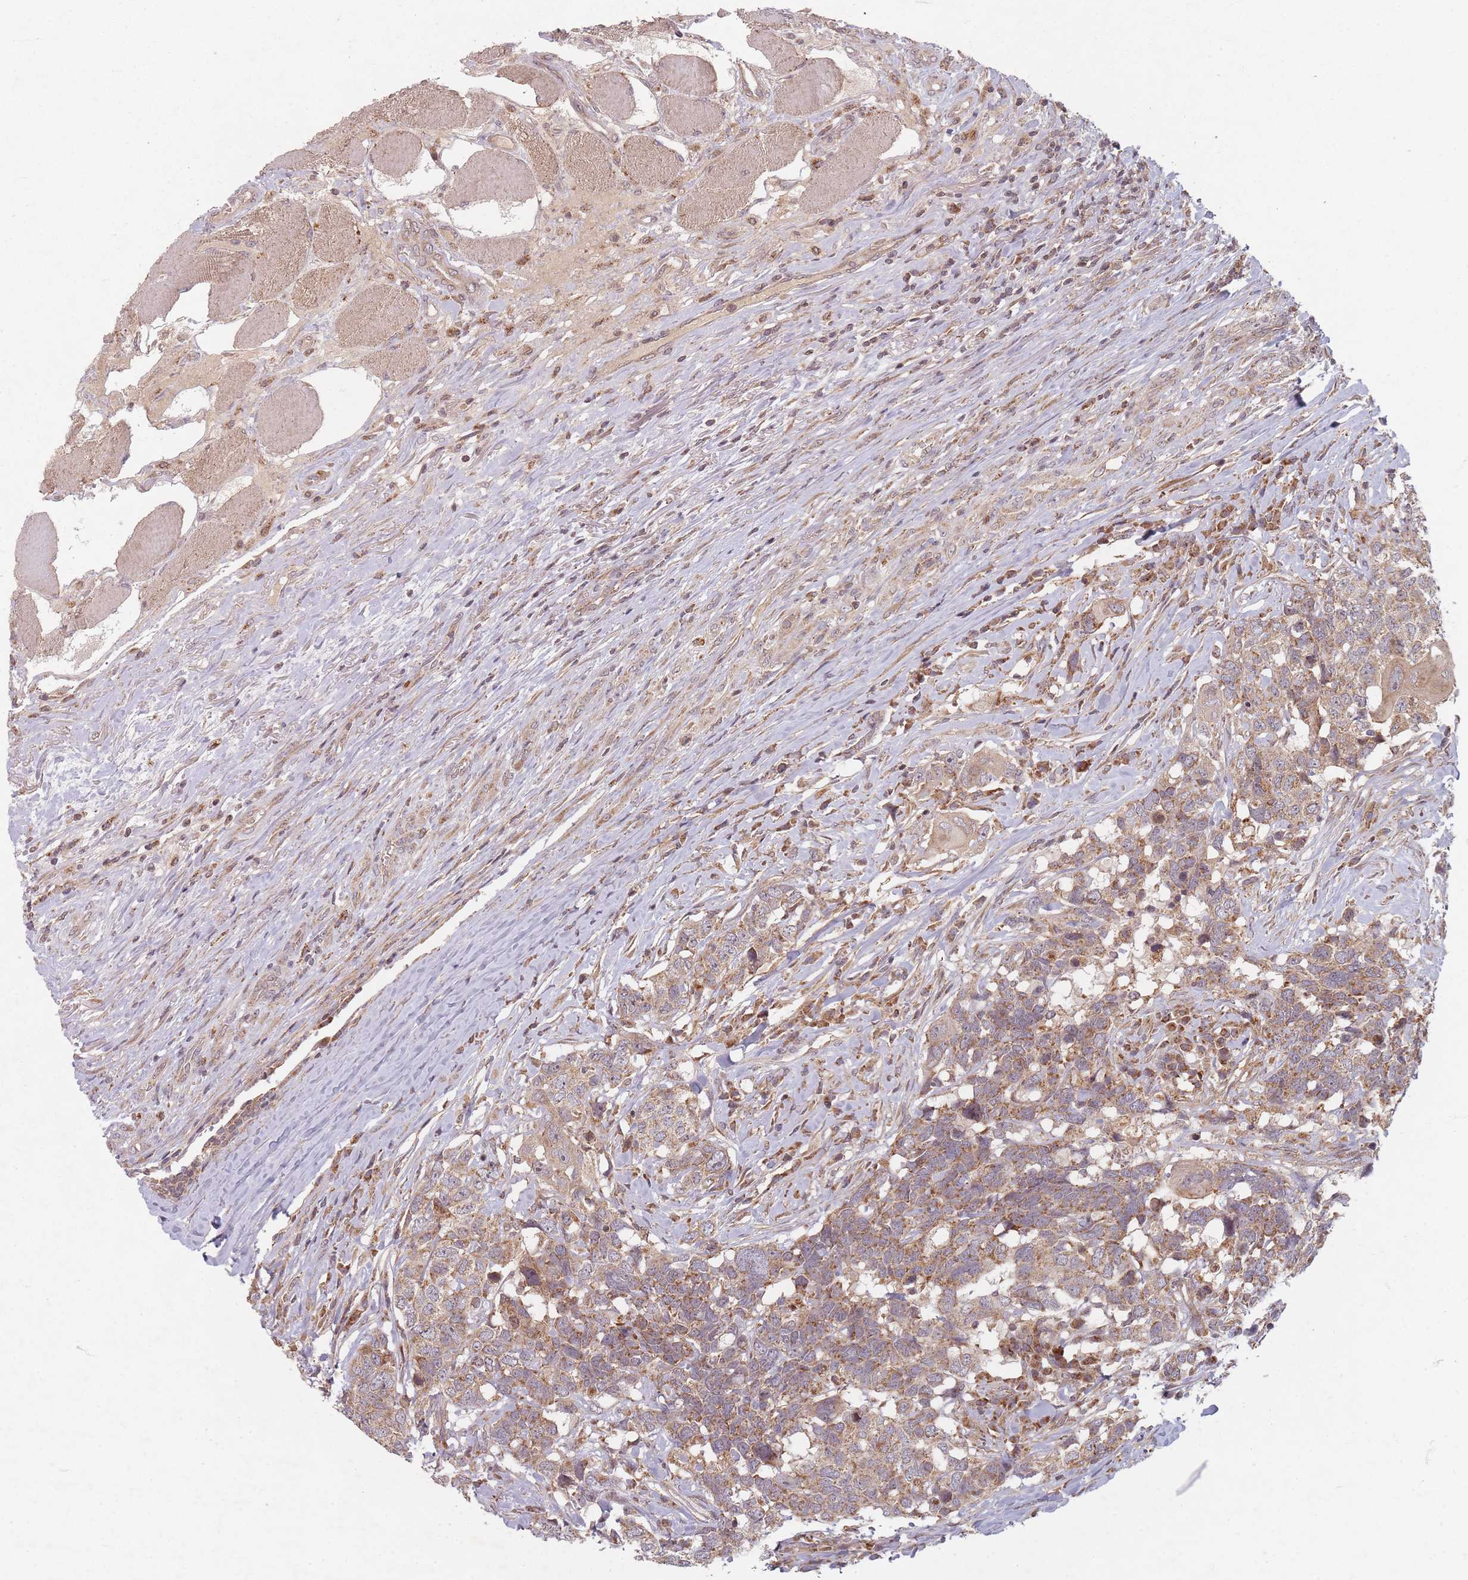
{"staining": {"intensity": "moderate", "quantity": ">75%", "location": "cytoplasmic/membranous"}, "tissue": "head and neck cancer", "cell_type": "Tumor cells", "image_type": "cancer", "snomed": [{"axis": "morphology", "description": "Squamous cell carcinoma, NOS"}, {"axis": "topography", "description": "Head-Neck"}], "caption": "Immunohistochemical staining of head and neck cancer shows medium levels of moderate cytoplasmic/membranous staining in approximately >75% of tumor cells. The staining is performed using DAB (3,3'-diaminobenzidine) brown chromogen to label protein expression. The nuclei are counter-stained blue using hematoxylin.", "gene": "RADX", "patient": {"sex": "male", "age": 66}}